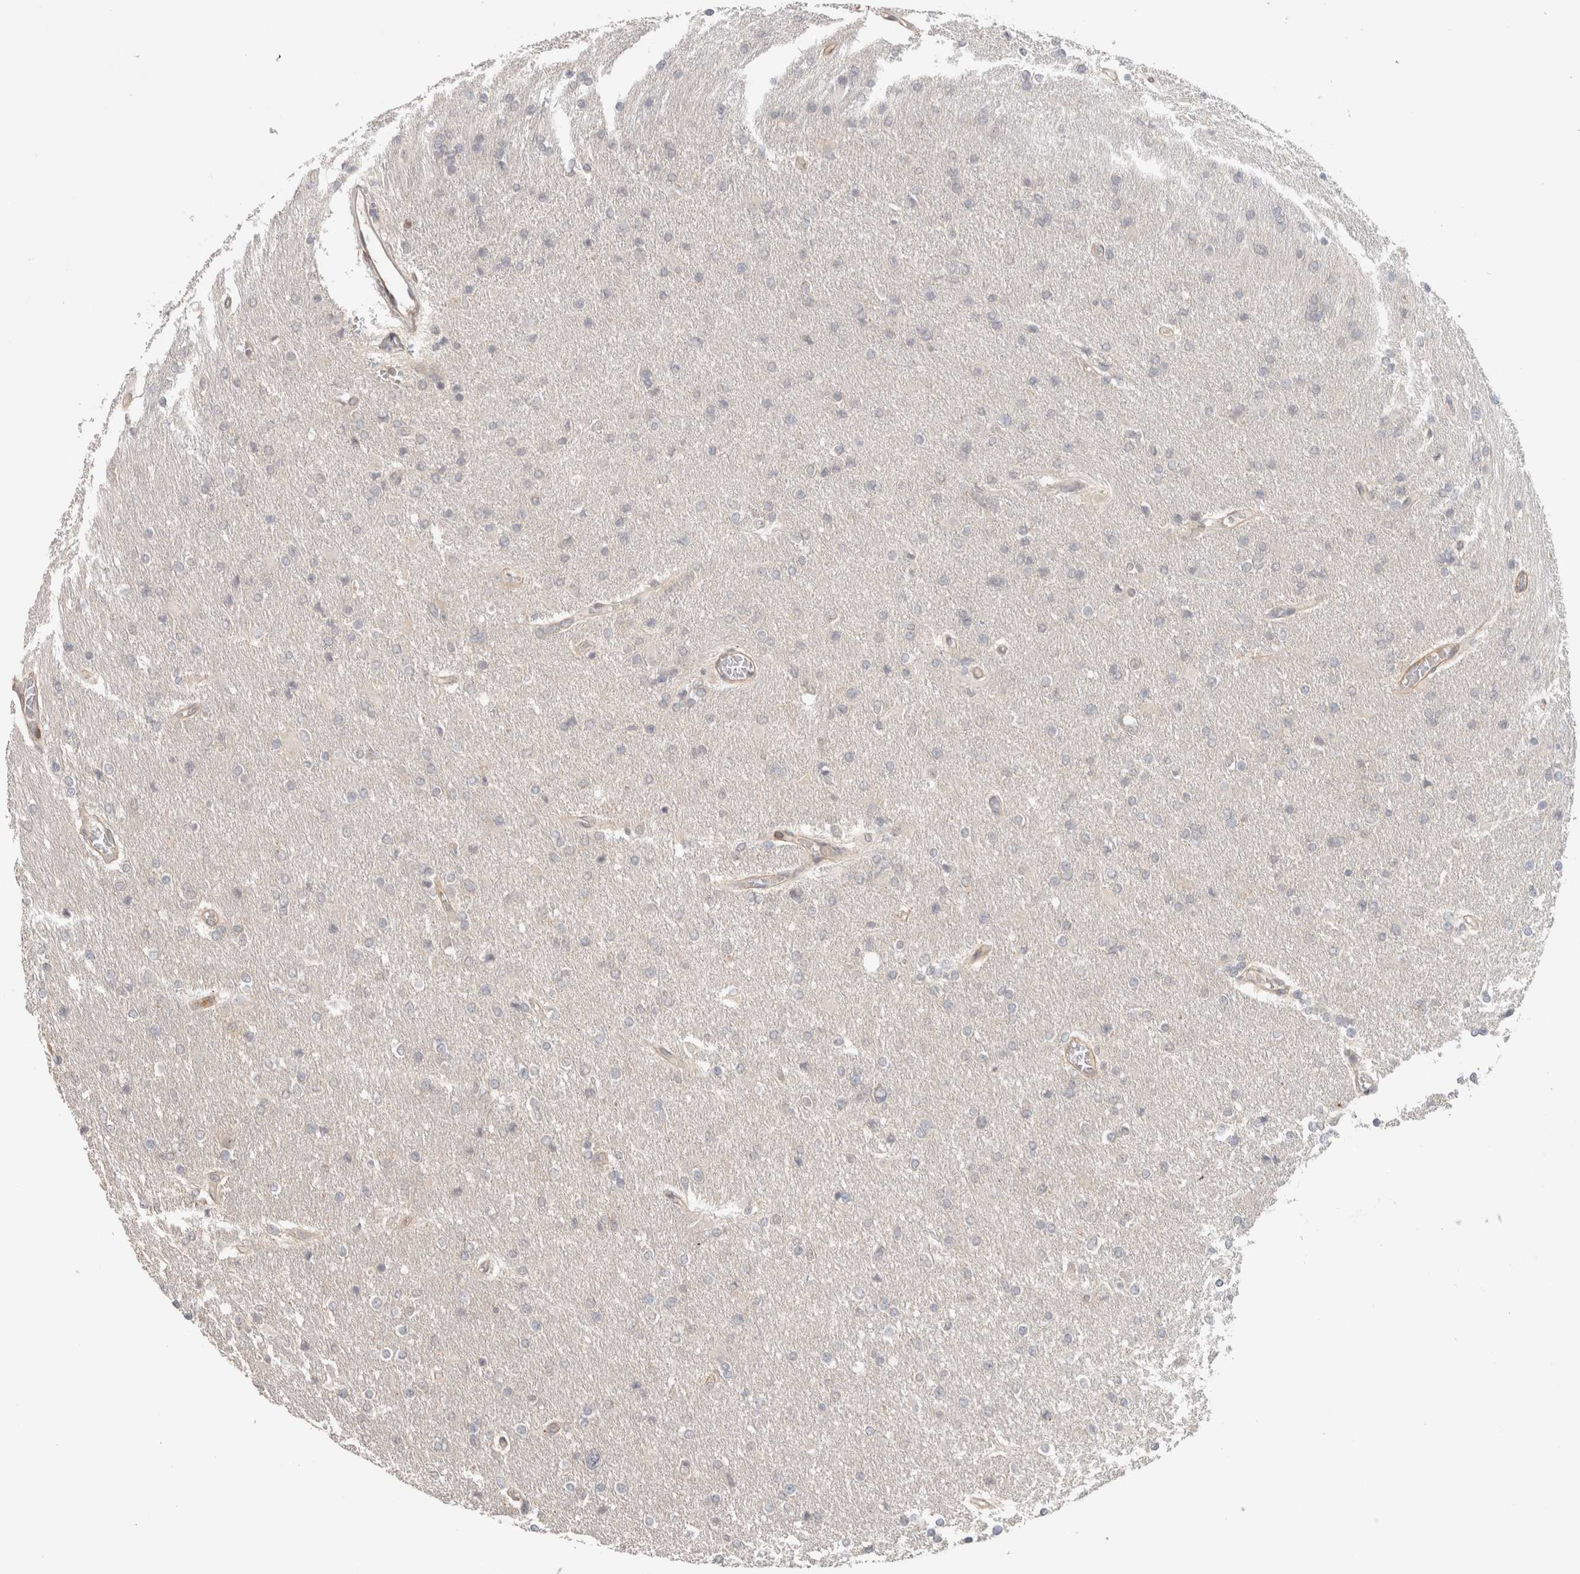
{"staining": {"intensity": "negative", "quantity": "none", "location": "none"}, "tissue": "glioma", "cell_type": "Tumor cells", "image_type": "cancer", "snomed": [{"axis": "morphology", "description": "Glioma, malignant, High grade"}, {"axis": "topography", "description": "Cerebral cortex"}], "caption": "This is a photomicrograph of immunohistochemistry (IHC) staining of glioma, which shows no positivity in tumor cells.", "gene": "HSPG2", "patient": {"sex": "female", "age": 36}}